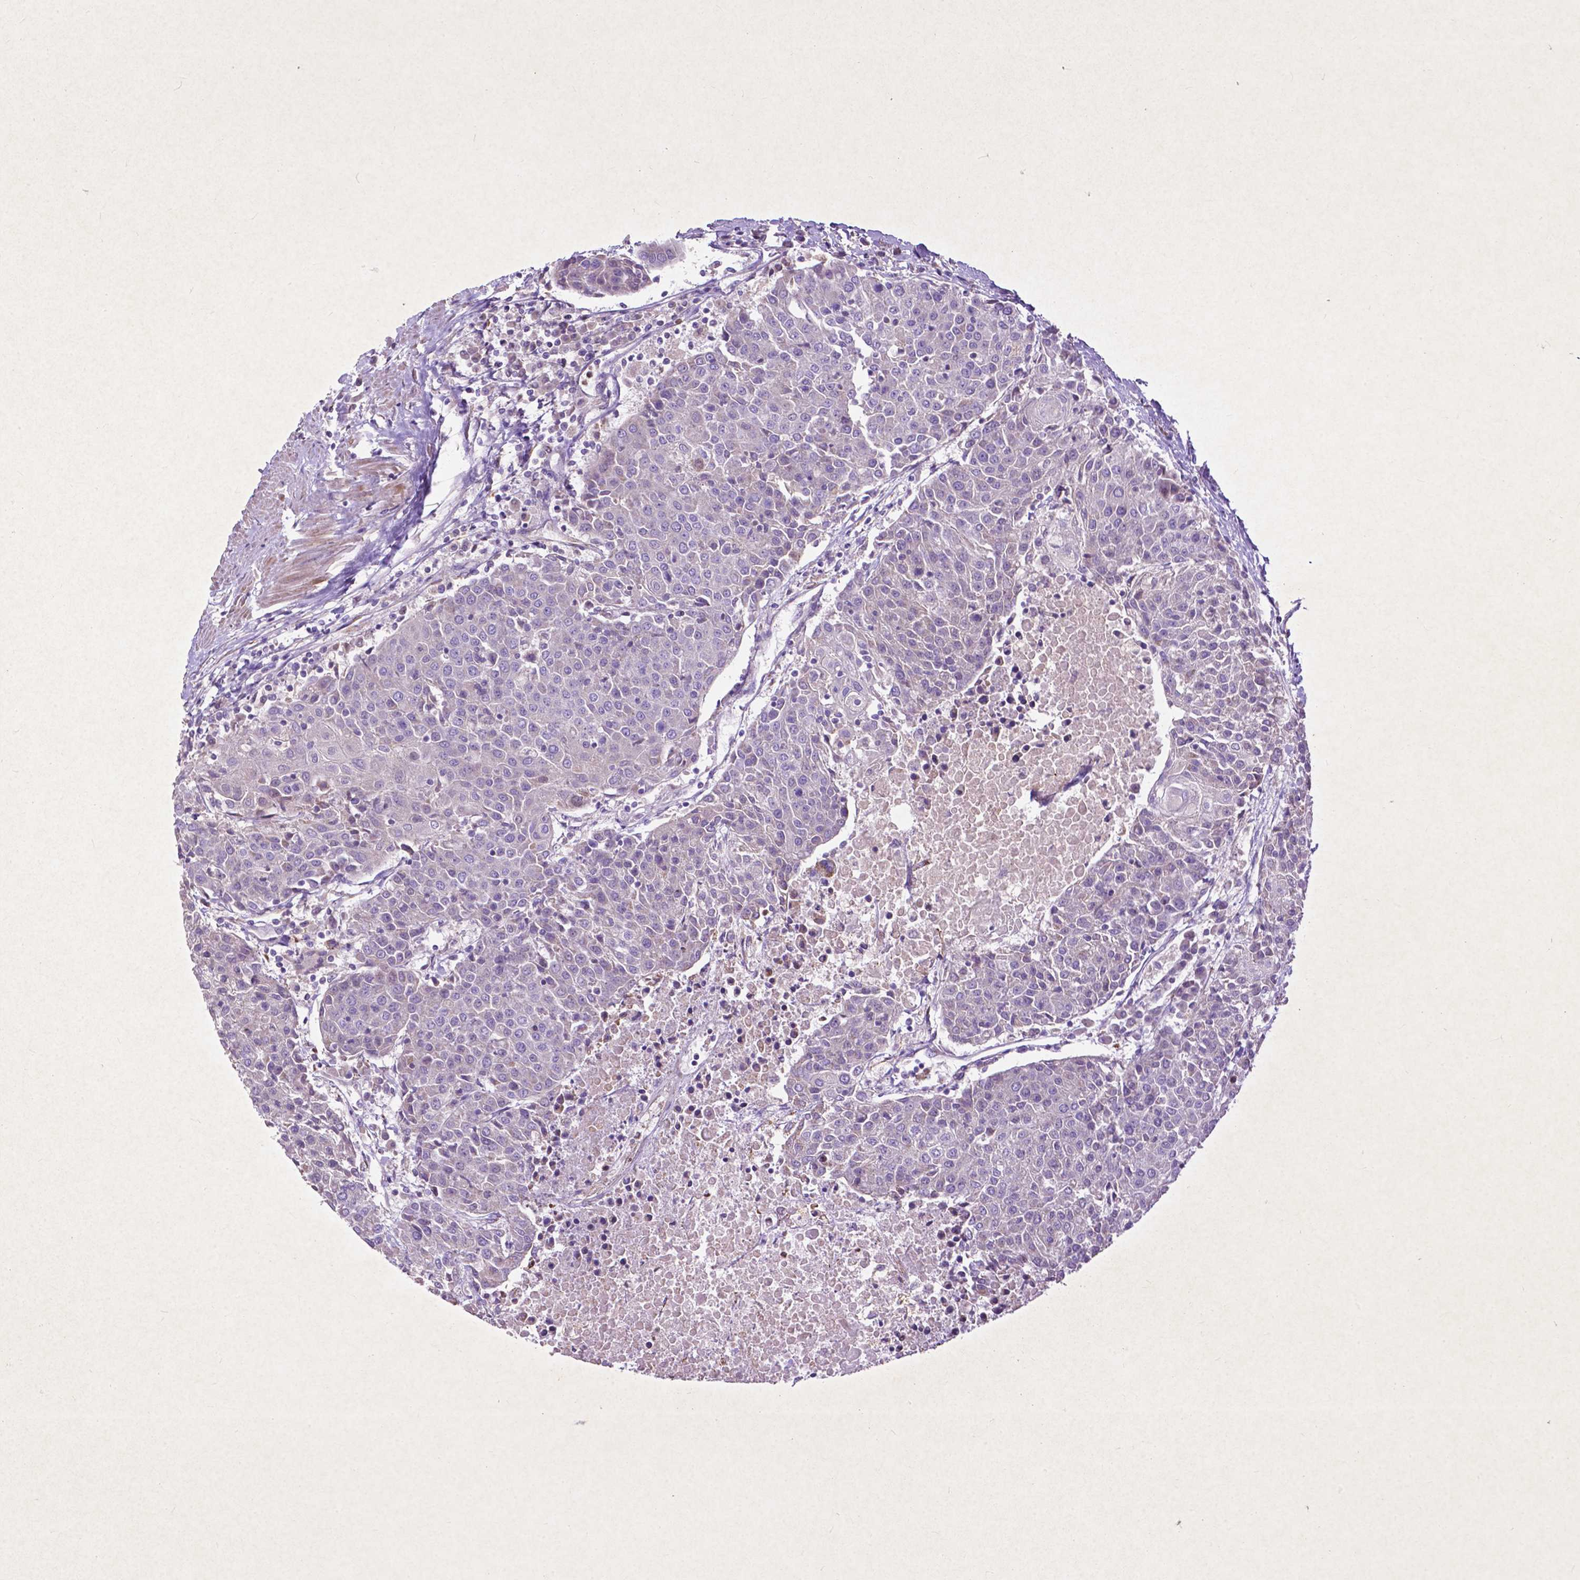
{"staining": {"intensity": "negative", "quantity": "none", "location": "none"}, "tissue": "urothelial cancer", "cell_type": "Tumor cells", "image_type": "cancer", "snomed": [{"axis": "morphology", "description": "Urothelial carcinoma, High grade"}, {"axis": "topography", "description": "Urinary bladder"}], "caption": "The micrograph displays no significant positivity in tumor cells of urothelial cancer.", "gene": "THEGL", "patient": {"sex": "female", "age": 85}}